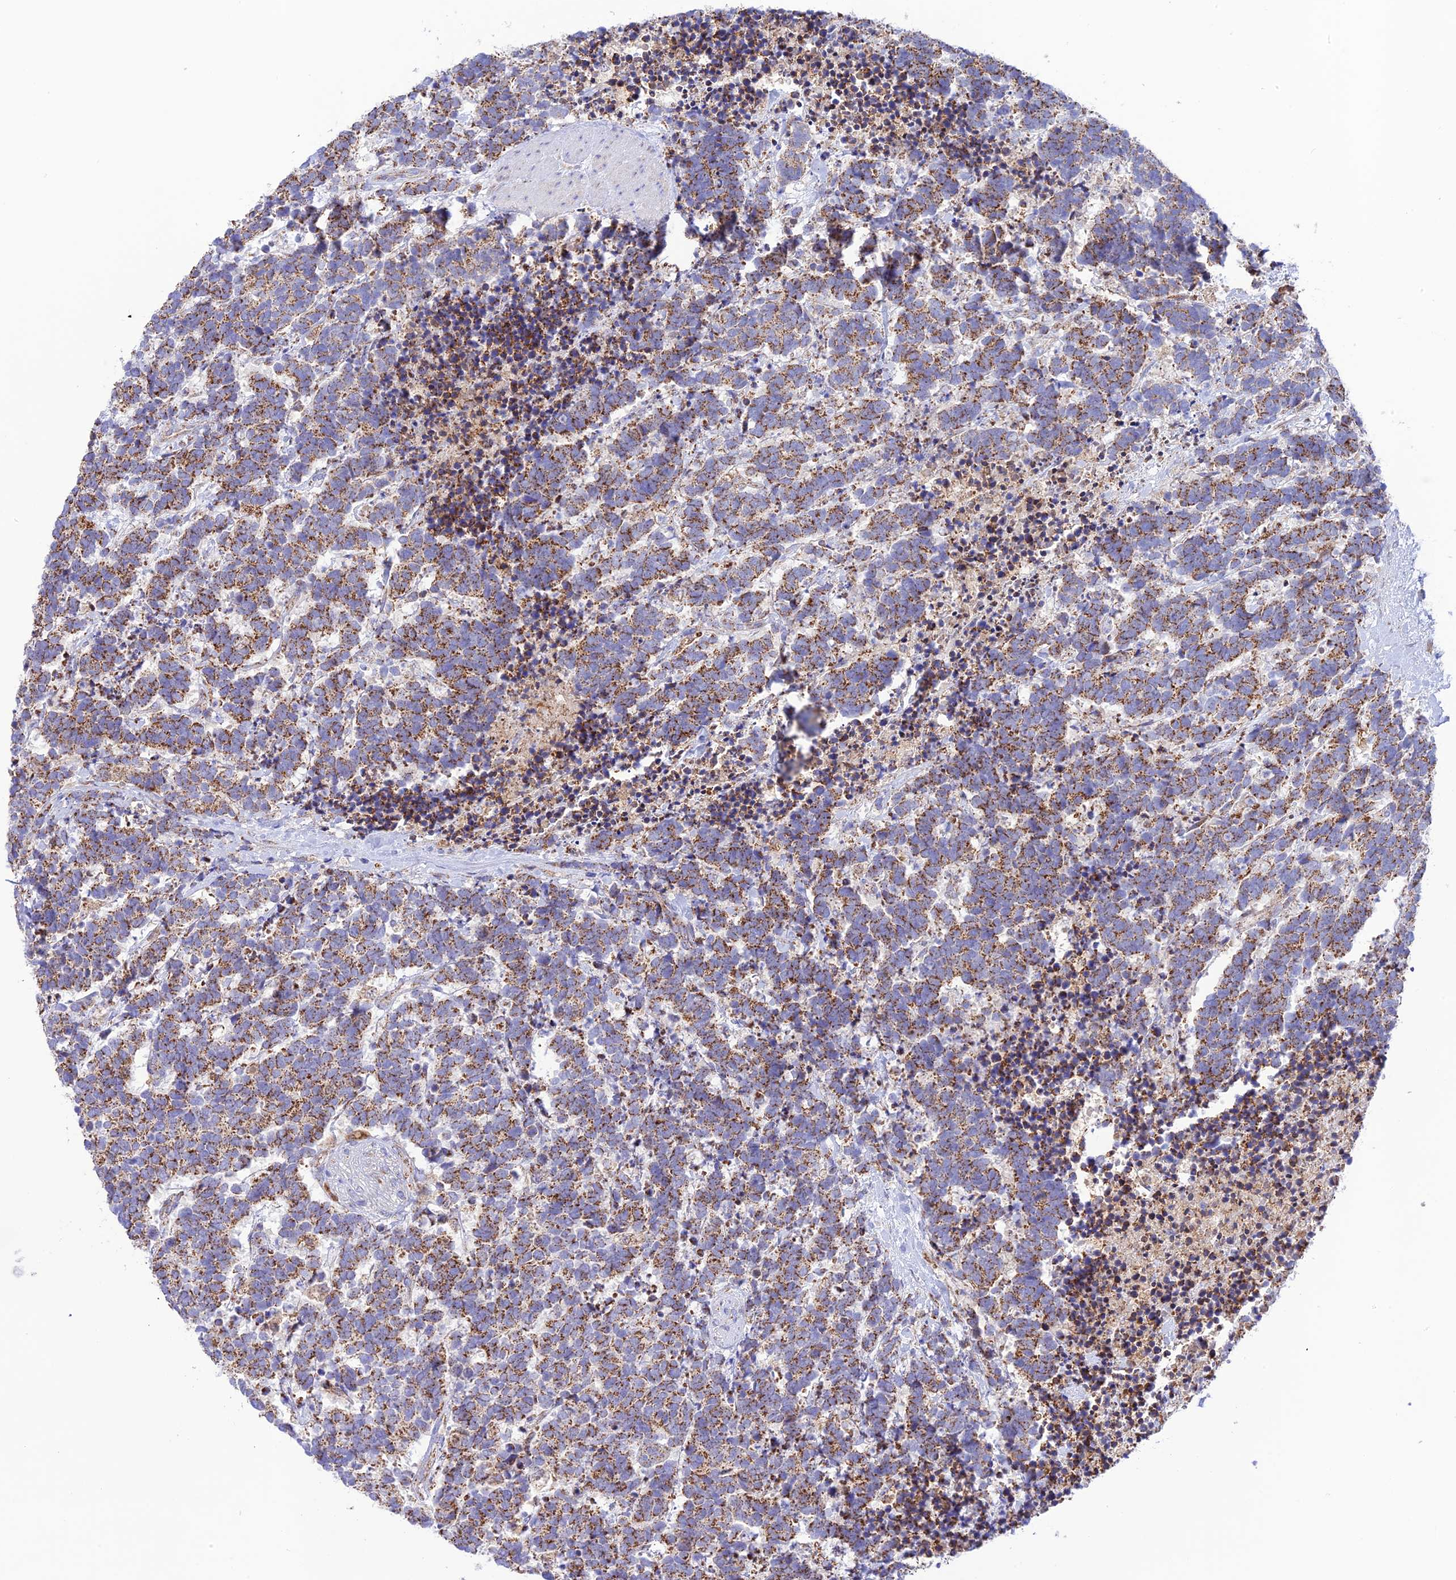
{"staining": {"intensity": "moderate", "quantity": ">75%", "location": "cytoplasmic/membranous"}, "tissue": "carcinoid", "cell_type": "Tumor cells", "image_type": "cancer", "snomed": [{"axis": "morphology", "description": "Carcinoma, NOS"}, {"axis": "morphology", "description": "Carcinoid, malignant, NOS"}, {"axis": "topography", "description": "Prostate"}], "caption": "The image exhibits immunohistochemical staining of carcinoid. There is moderate cytoplasmic/membranous staining is appreciated in about >75% of tumor cells.", "gene": "UAP1L1", "patient": {"sex": "male", "age": 57}}